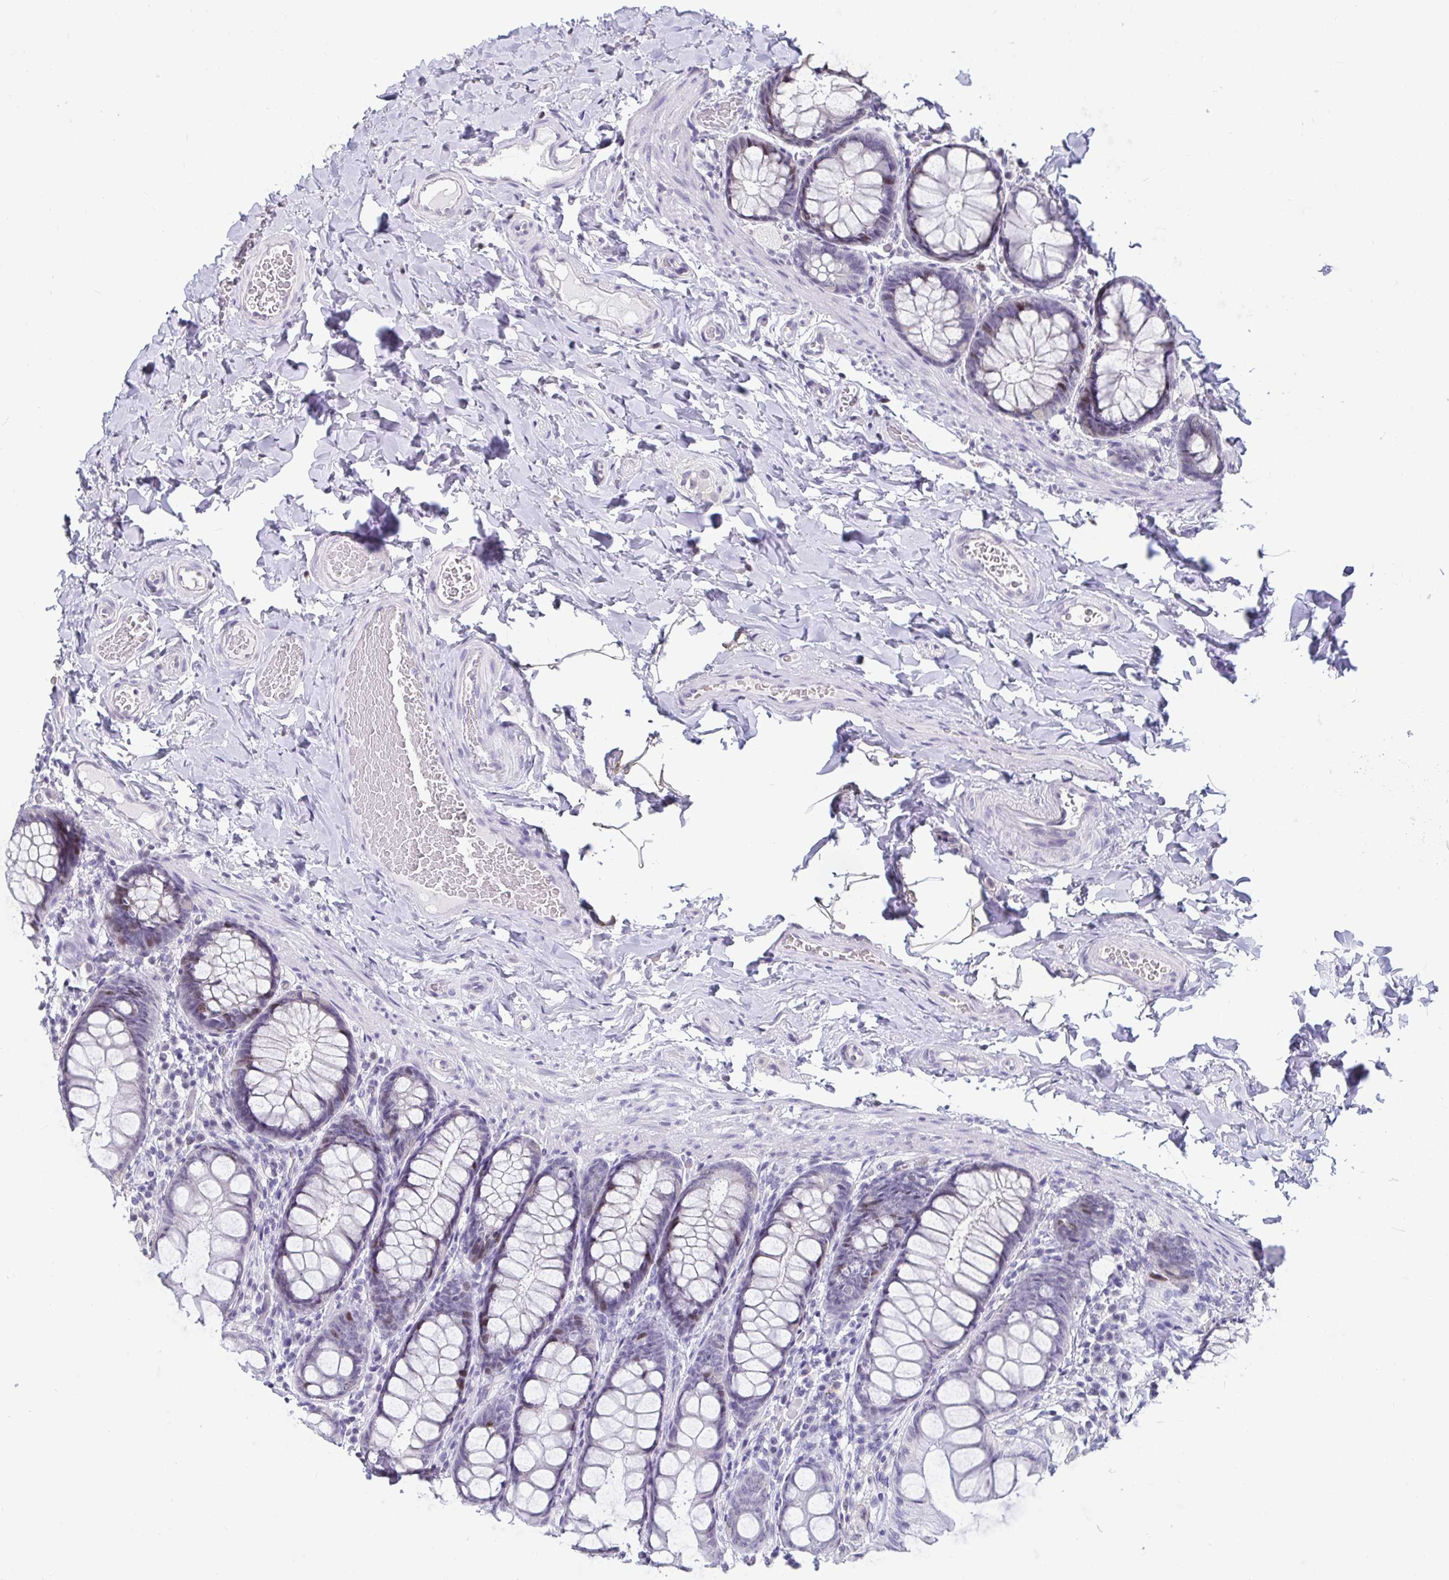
{"staining": {"intensity": "strong", "quantity": "<25%", "location": "nuclear"}, "tissue": "colon", "cell_type": "Endothelial cells", "image_type": "normal", "snomed": [{"axis": "morphology", "description": "Normal tissue, NOS"}, {"axis": "topography", "description": "Colon"}], "caption": "High-power microscopy captured an IHC photomicrograph of benign colon, revealing strong nuclear staining in about <25% of endothelial cells. (DAB = brown stain, brightfield microscopy at high magnification).", "gene": "ANLN", "patient": {"sex": "male", "age": 47}}